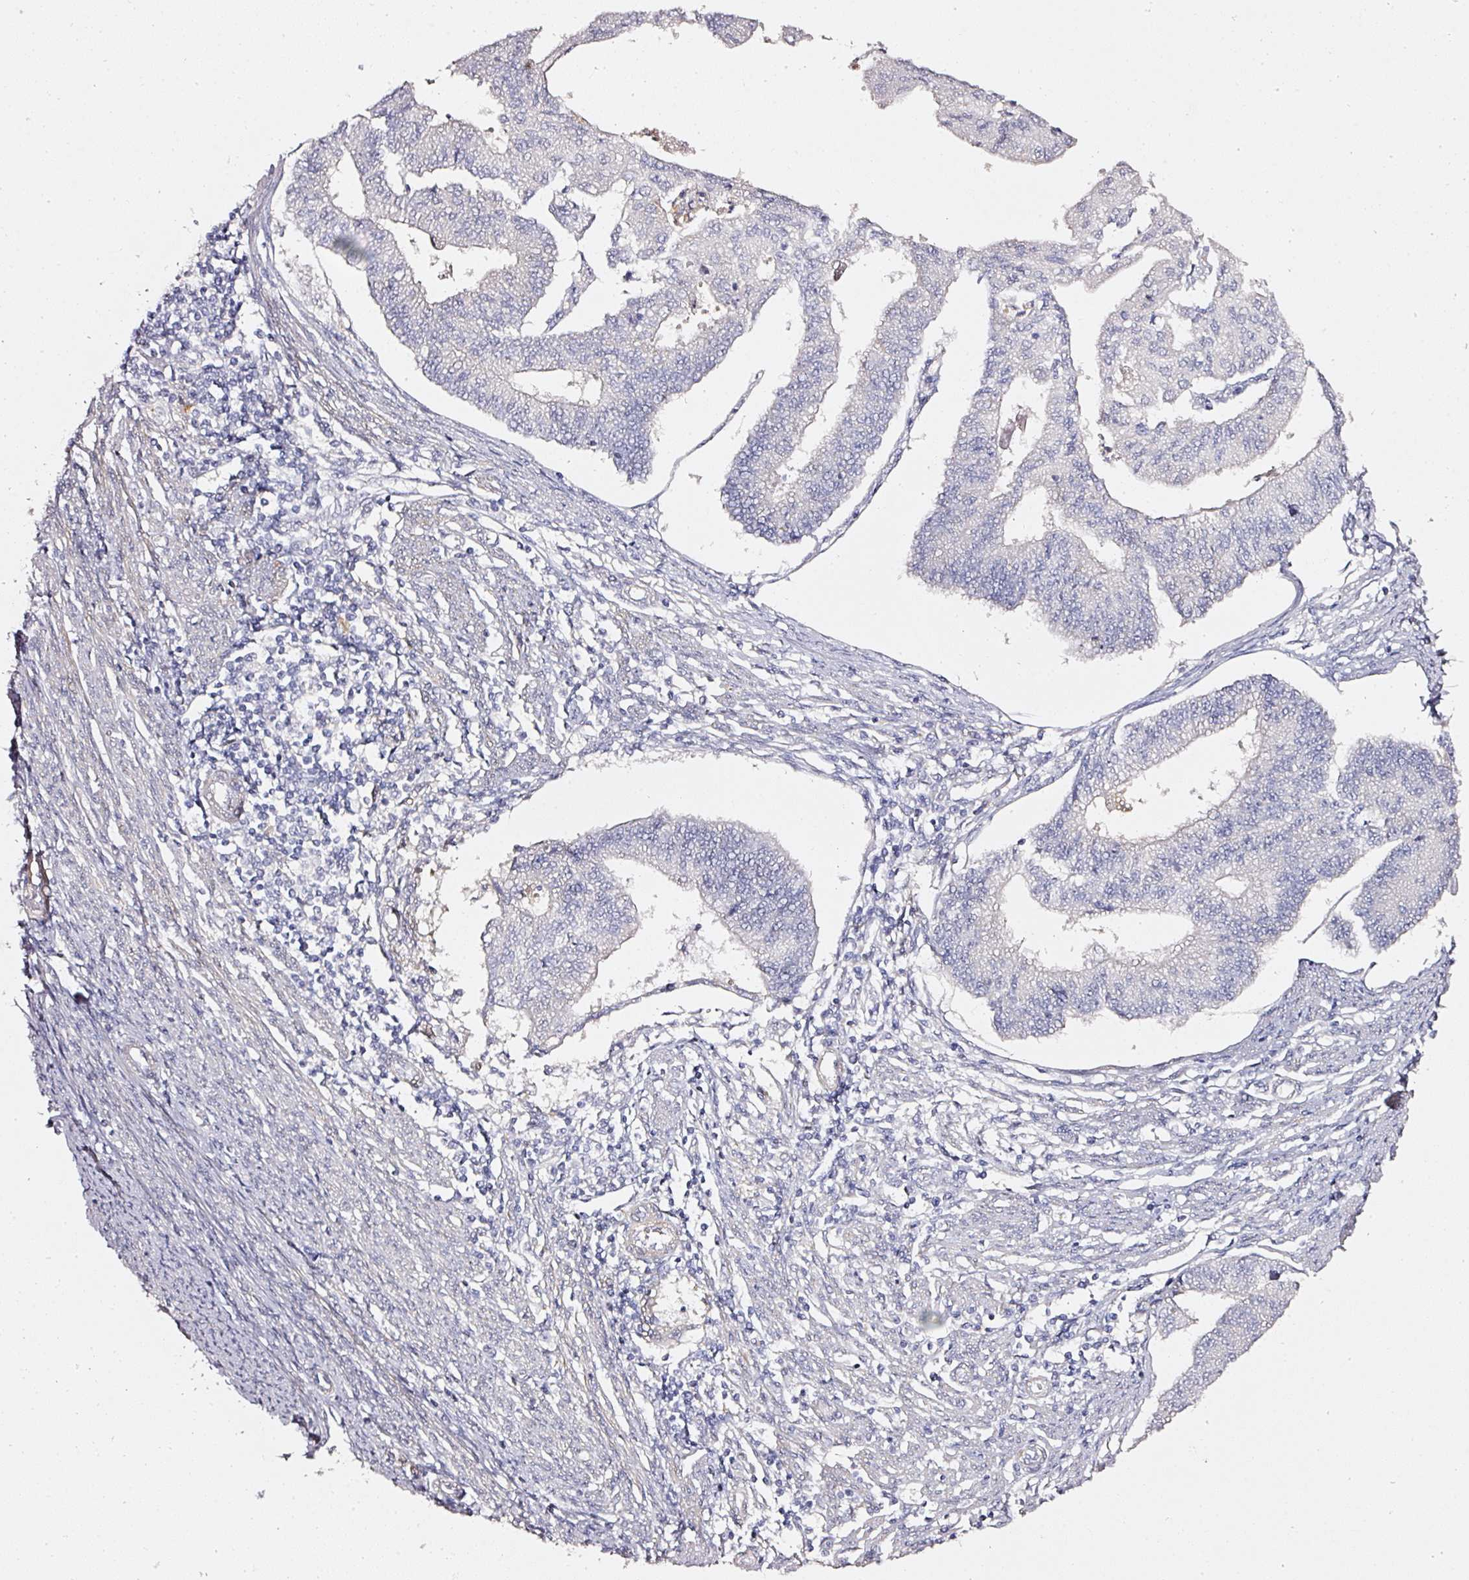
{"staining": {"intensity": "negative", "quantity": "none", "location": "none"}, "tissue": "endometrial cancer", "cell_type": "Tumor cells", "image_type": "cancer", "snomed": [{"axis": "morphology", "description": "Adenocarcinoma, NOS"}, {"axis": "topography", "description": "Endometrium"}], "caption": "Tumor cells are negative for brown protein staining in endometrial adenocarcinoma.", "gene": "TOGARAM1", "patient": {"sex": "female", "age": 56}}